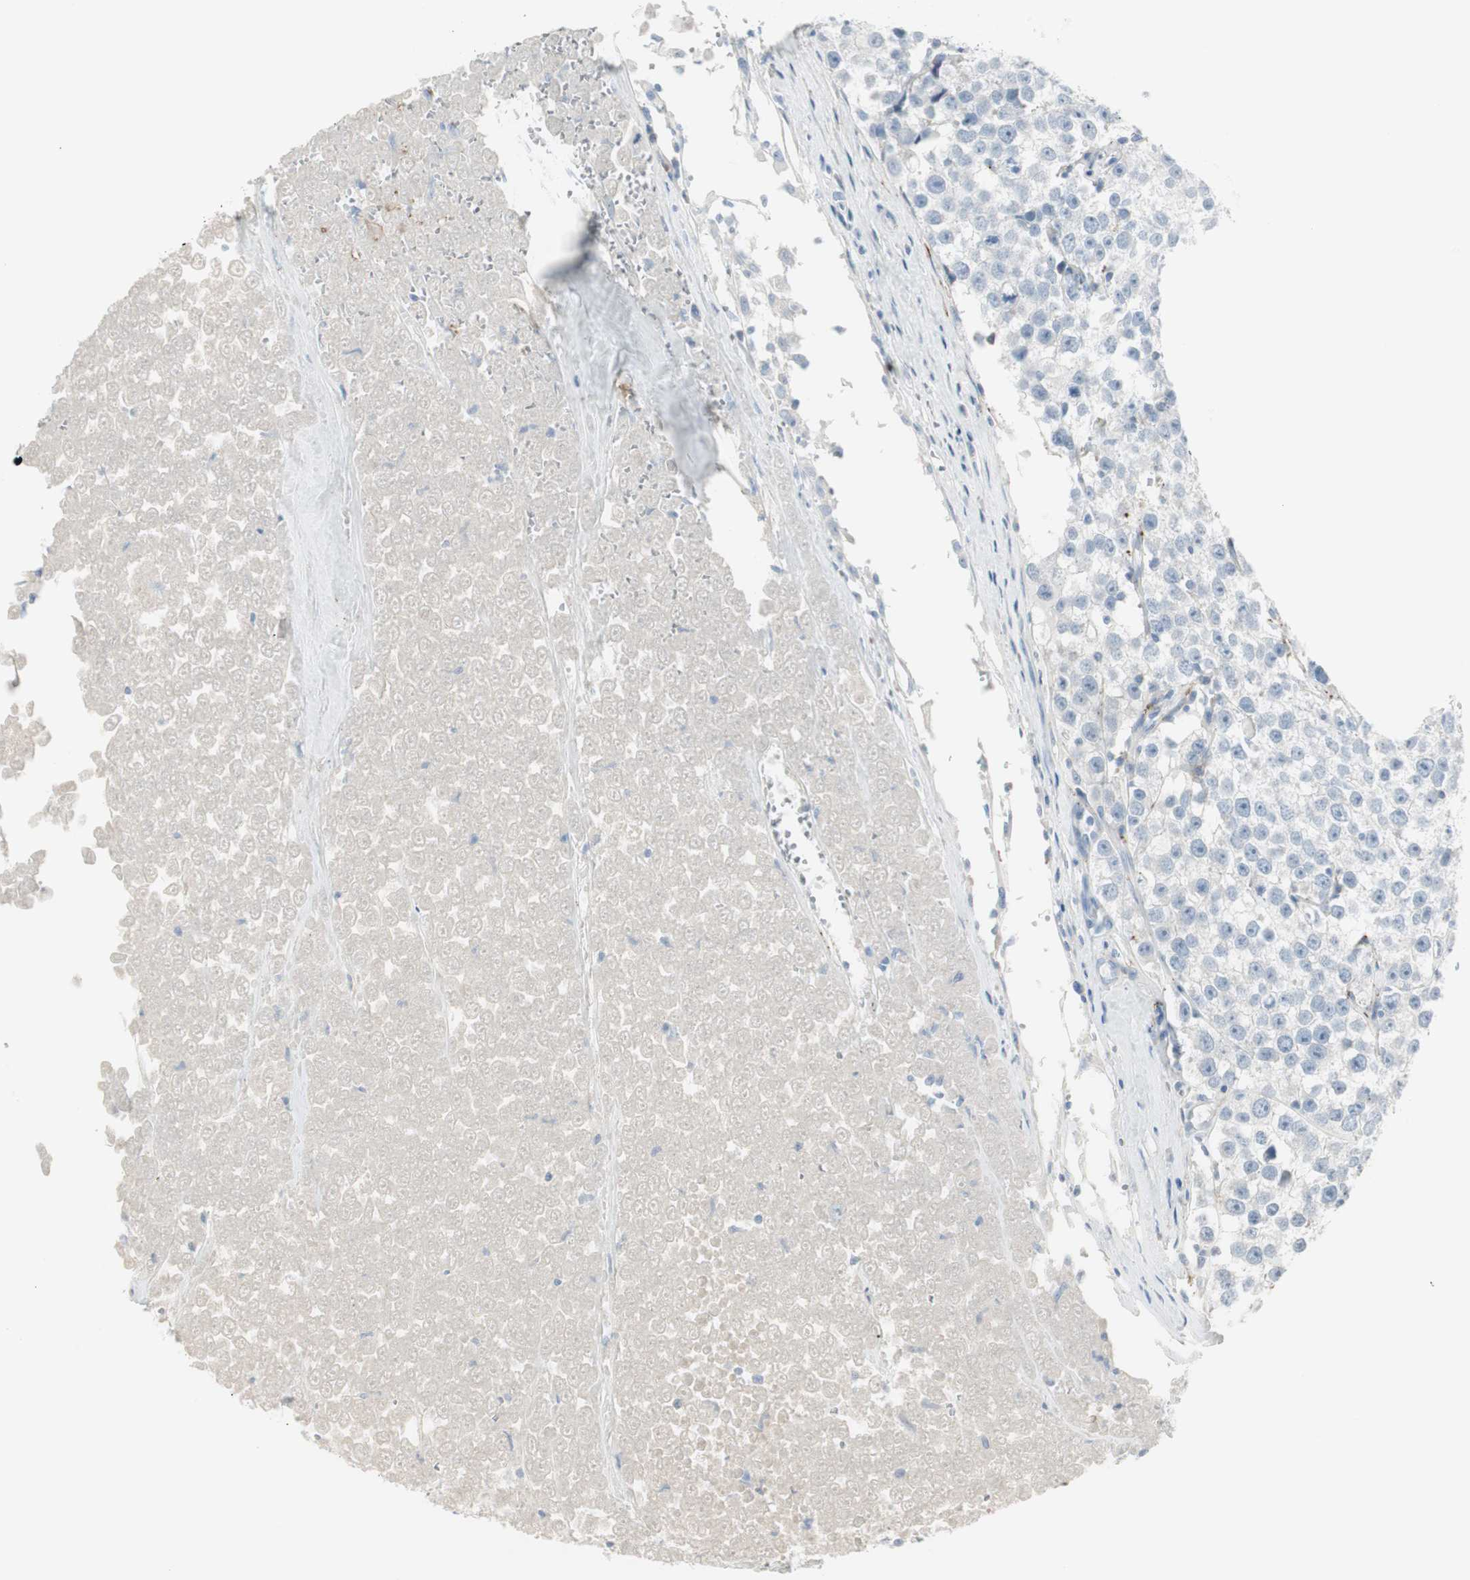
{"staining": {"intensity": "negative", "quantity": "none", "location": "none"}, "tissue": "testis cancer", "cell_type": "Tumor cells", "image_type": "cancer", "snomed": [{"axis": "morphology", "description": "Seminoma, NOS"}, {"axis": "morphology", "description": "Carcinoma, Embryonal, NOS"}, {"axis": "topography", "description": "Testis"}], "caption": "Testis cancer was stained to show a protein in brown. There is no significant positivity in tumor cells.", "gene": "CACNA2D1", "patient": {"sex": "male", "age": 52}}